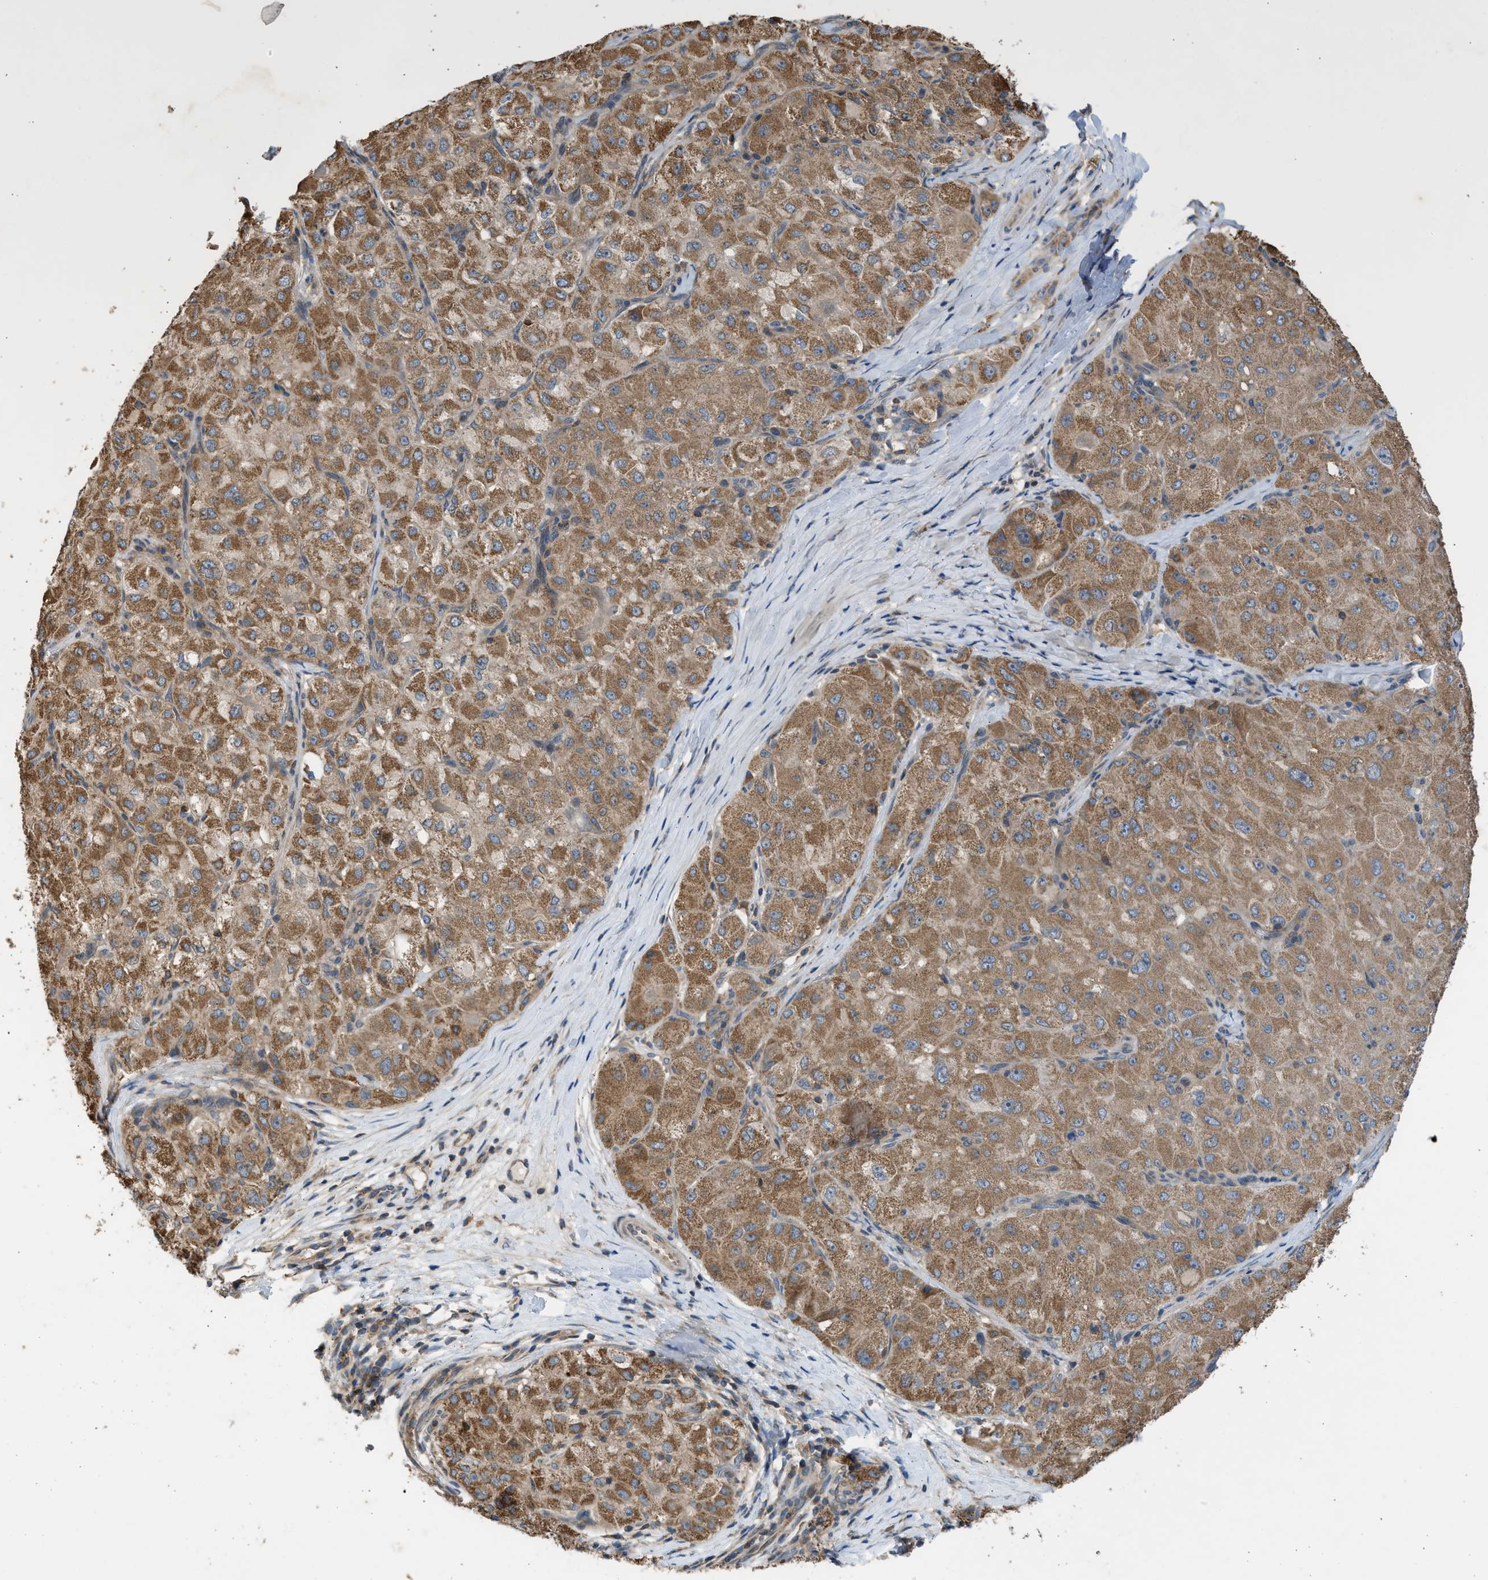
{"staining": {"intensity": "moderate", "quantity": ">75%", "location": "cytoplasmic/membranous"}, "tissue": "liver cancer", "cell_type": "Tumor cells", "image_type": "cancer", "snomed": [{"axis": "morphology", "description": "Carcinoma, Hepatocellular, NOS"}, {"axis": "topography", "description": "Liver"}], "caption": "This is a micrograph of immunohistochemistry (IHC) staining of liver cancer, which shows moderate positivity in the cytoplasmic/membranous of tumor cells.", "gene": "CYP1A1", "patient": {"sex": "male", "age": 80}}